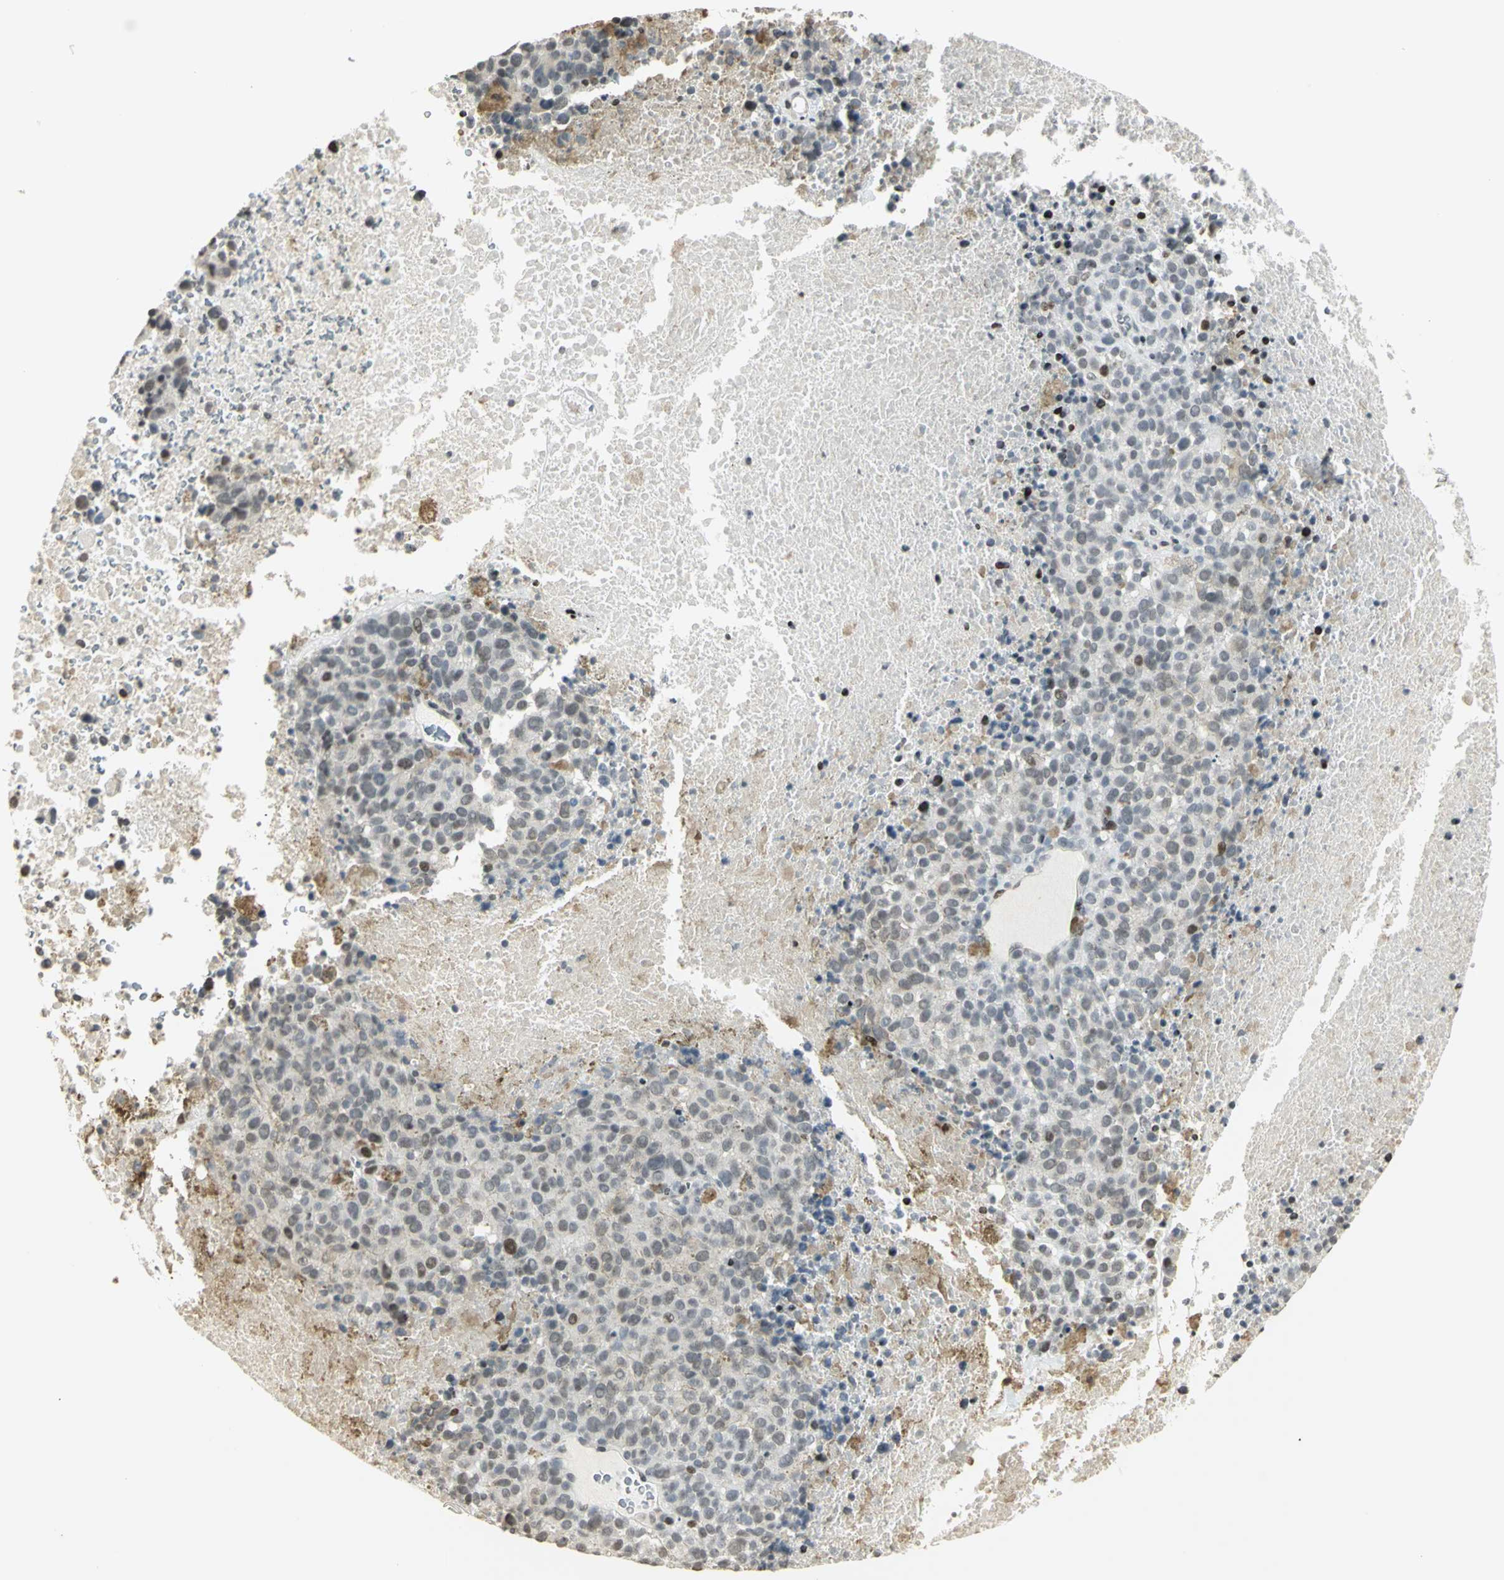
{"staining": {"intensity": "moderate", "quantity": "<25%", "location": "nuclear"}, "tissue": "melanoma", "cell_type": "Tumor cells", "image_type": "cancer", "snomed": [{"axis": "morphology", "description": "Malignant melanoma, Metastatic site"}, {"axis": "topography", "description": "Cerebral cortex"}], "caption": "IHC micrograph of neoplastic tissue: malignant melanoma (metastatic site) stained using immunohistochemistry (IHC) demonstrates low levels of moderate protein expression localized specifically in the nuclear of tumor cells, appearing as a nuclear brown color.", "gene": "KDM1A", "patient": {"sex": "female", "age": 52}}